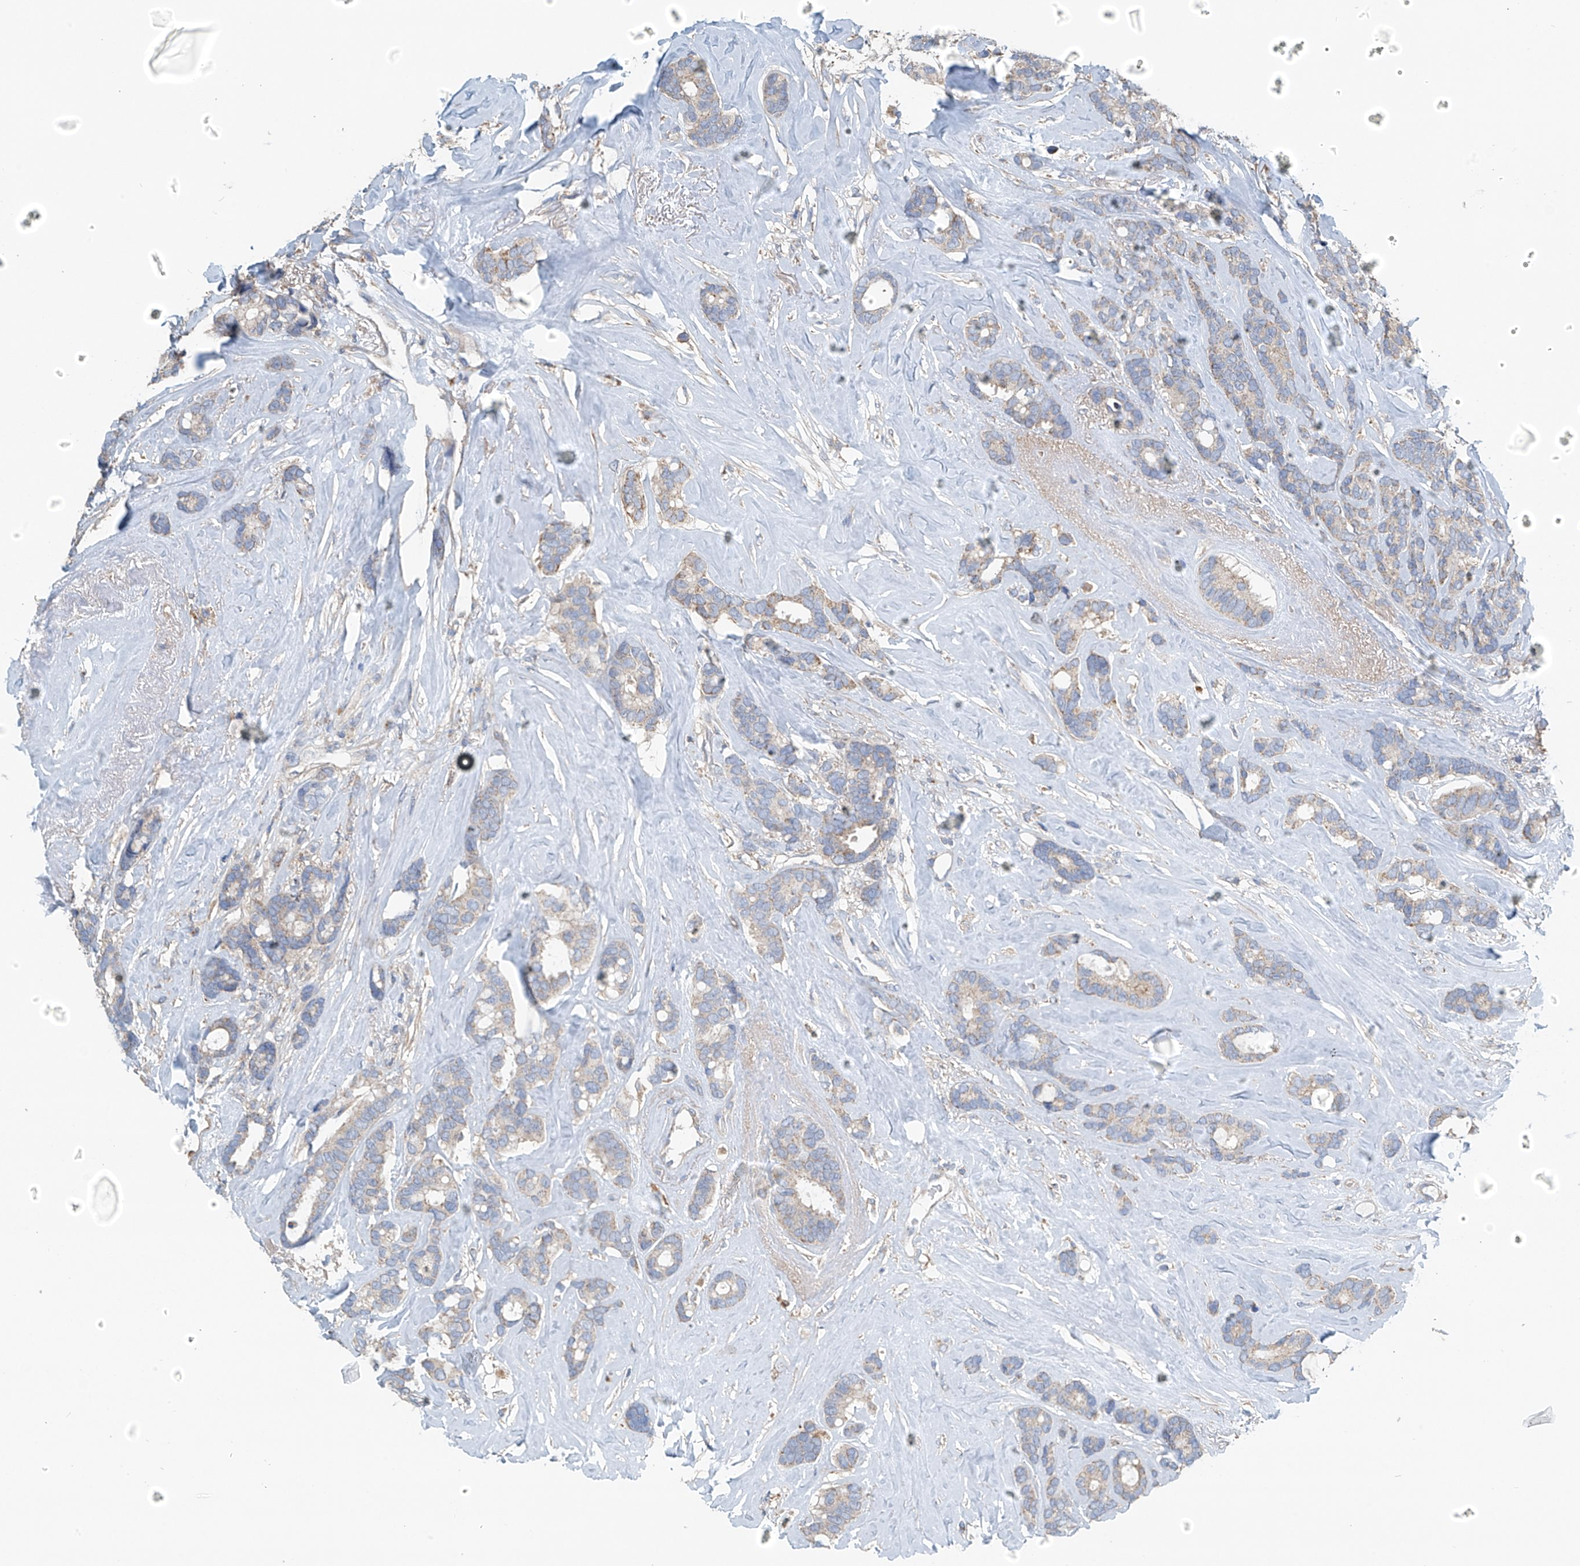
{"staining": {"intensity": "weak", "quantity": "25%-75%", "location": "cytoplasmic/membranous"}, "tissue": "breast cancer", "cell_type": "Tumor cells", "image_type": "cancer", "snomed": [{"axis": "morphology", "description": "Duct carcinoma"}, {"axis": "topography", "description": "Breast"}], "caption": "Weak cytoplasmic/membranous expression is seen in about 25%-75% of tumor cells in breast cancer.", "gene": "SYN3", "patient": {"sex": "female", "age": 87}}